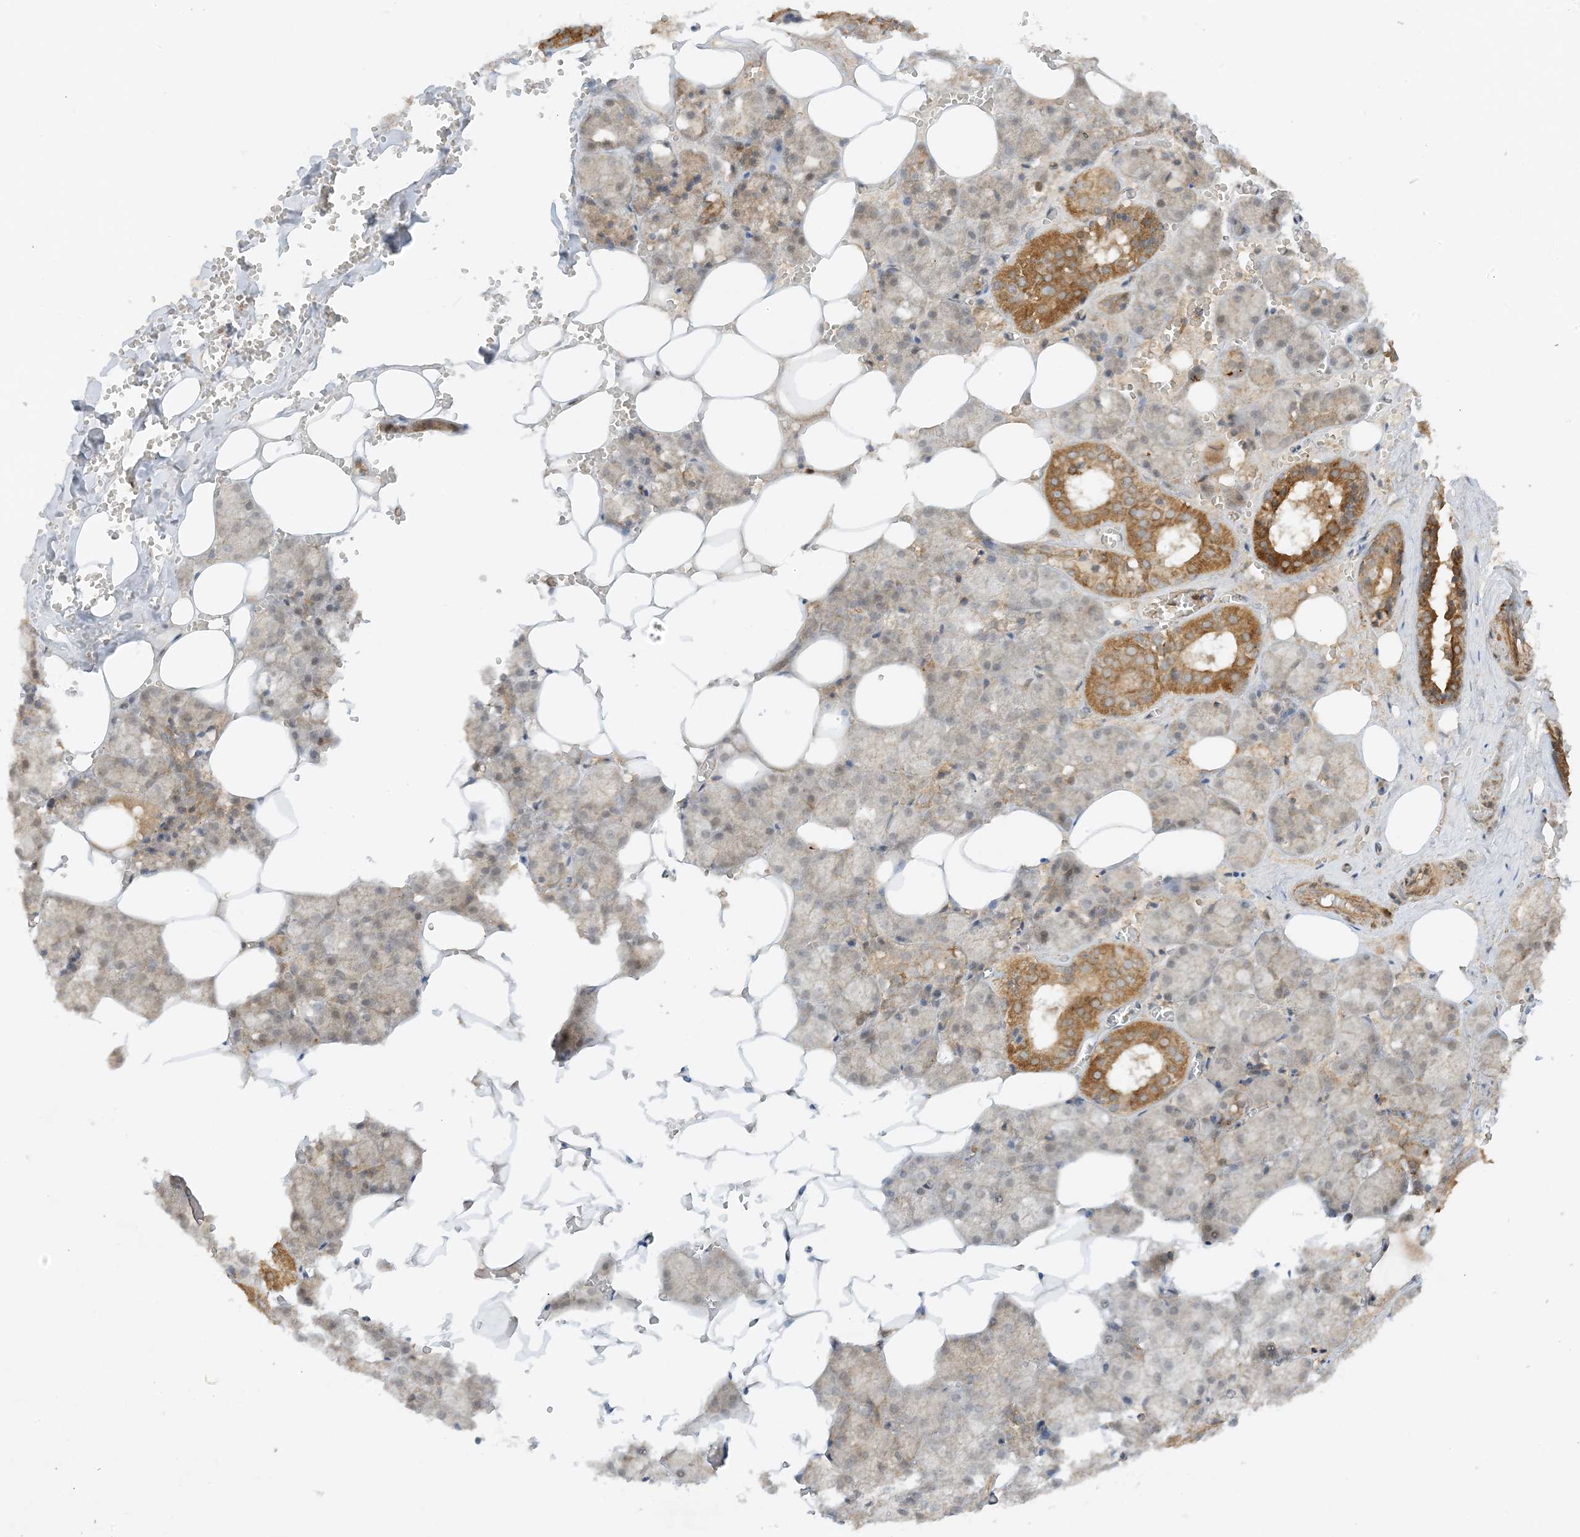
{"staining": {"intensity": "moderate", "quantity": "25%-75%", "location": "cytoplasmic/membranous"}, "tissue": "salivary gland", "cell_type": "Glandular cells", "image_type": "normal", "snomed": [{"axis": "morphology", "description": "Normal tissue, NOS"}, {"axis": "topography", "description": "Salivary gland"}], "caption": "Immunohistochemistry (IHC) image of benign human salivary gland stained for a protein (brown), which demonstrates medium levels of moderate cytoplasmic/membranous positivity in approximately 25%-75% of glandular cells.", "gene": "XRN1", "patient": {"sex": "male", "age": 62}}